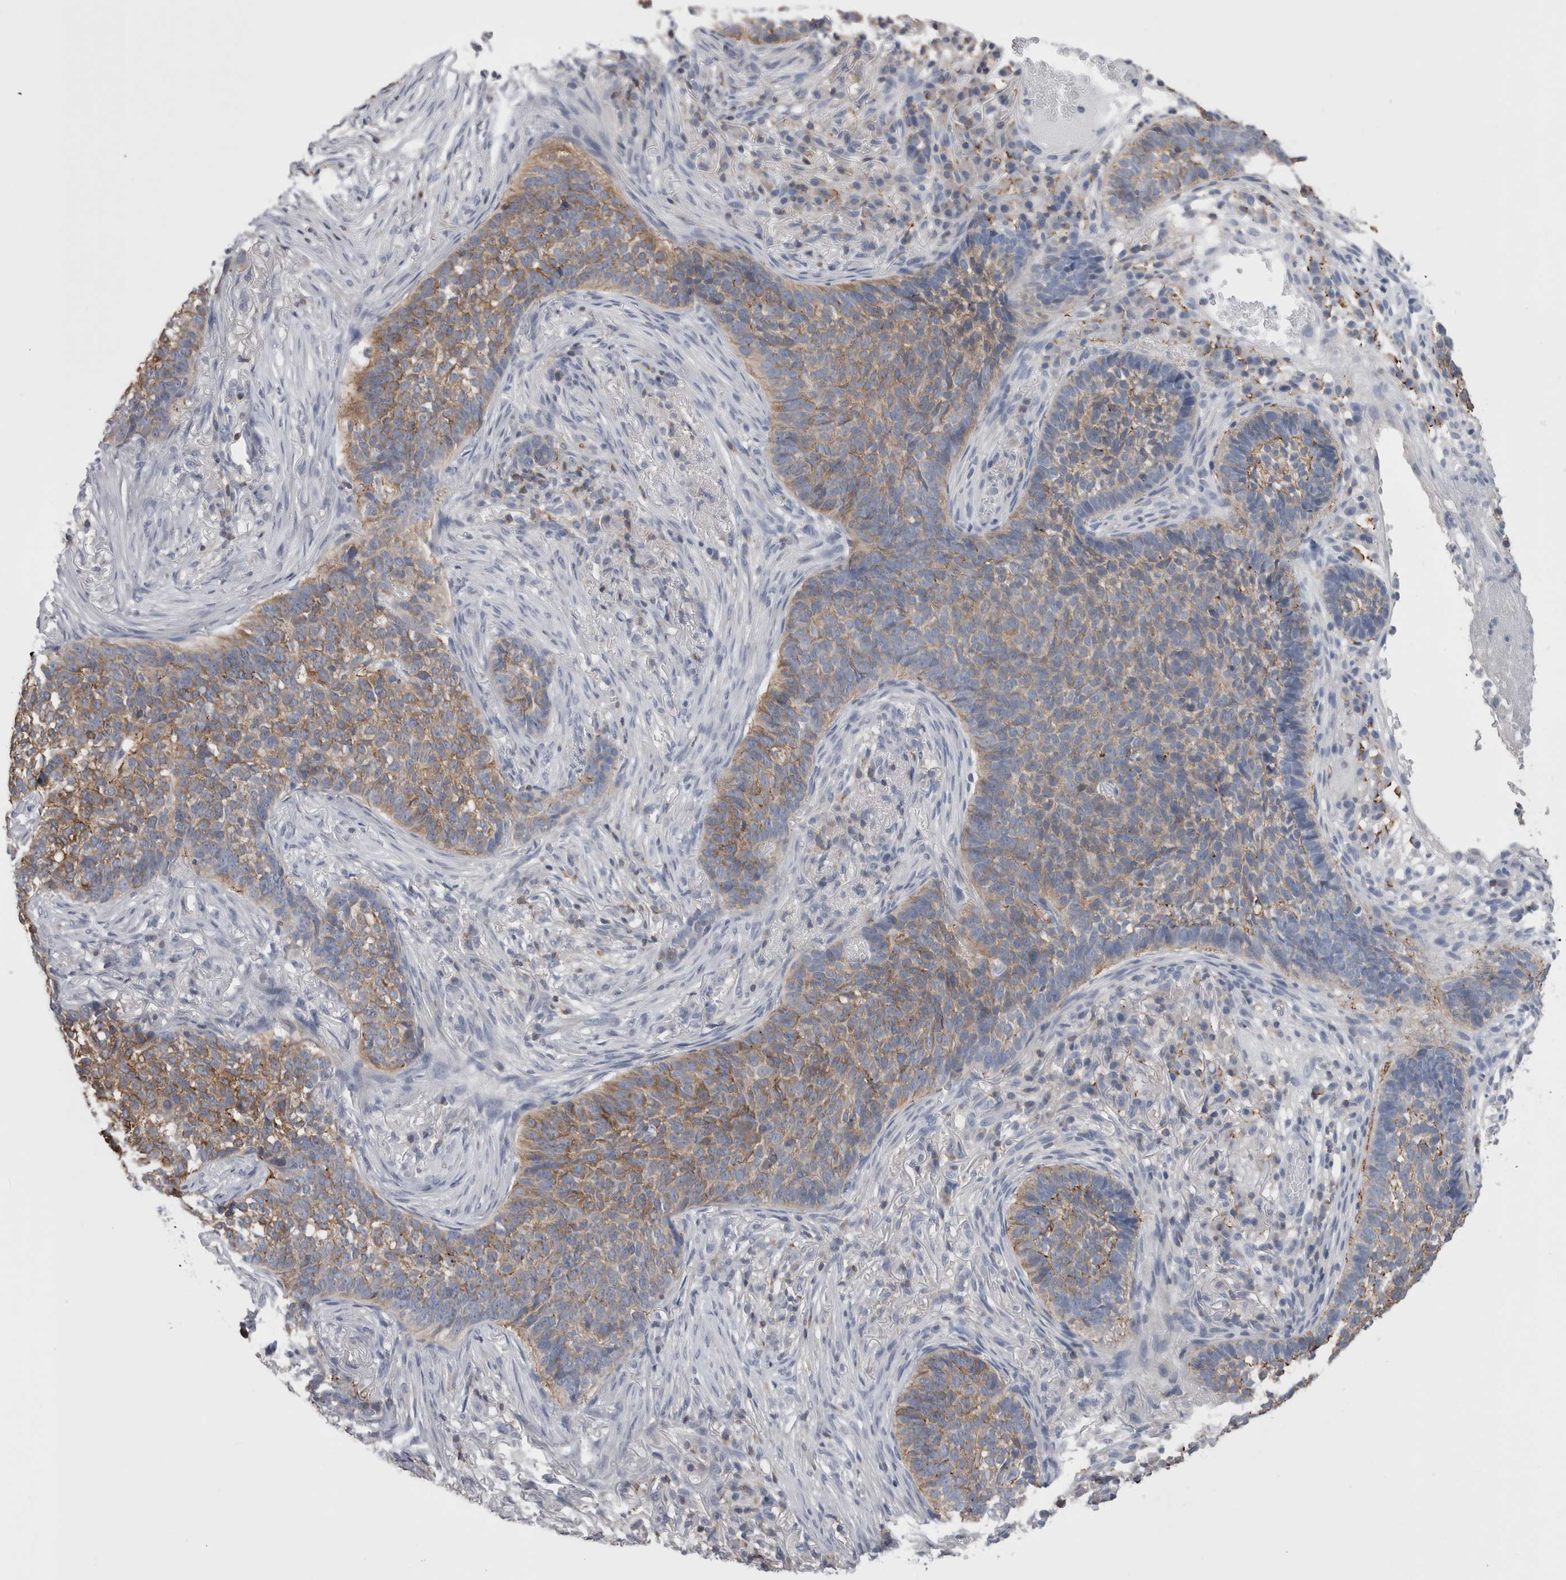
{"staining": {"intensity": "moderate", "quantity": ">75%", "location": "cytoplasmic/membranous"}, "tissue": "skin cancer", "cell_type": "Tumor cells", "image_type": "cancer", "snomed": [{"axis": "morphology", "description": "Basal cell carcinoma"}, {"axis": "topography", "description": "Skin"}], "caption": "A histopathology image of human skin basal cell carcinoma stained for a protein displays moderate cytoplasmic/membranous brown staining in tumor cells. The protein of interest is shown in brown color, while the nuclei are stained blue.", "gene": "DCTN6", "patient": {"sex": "male", "age": 85}}